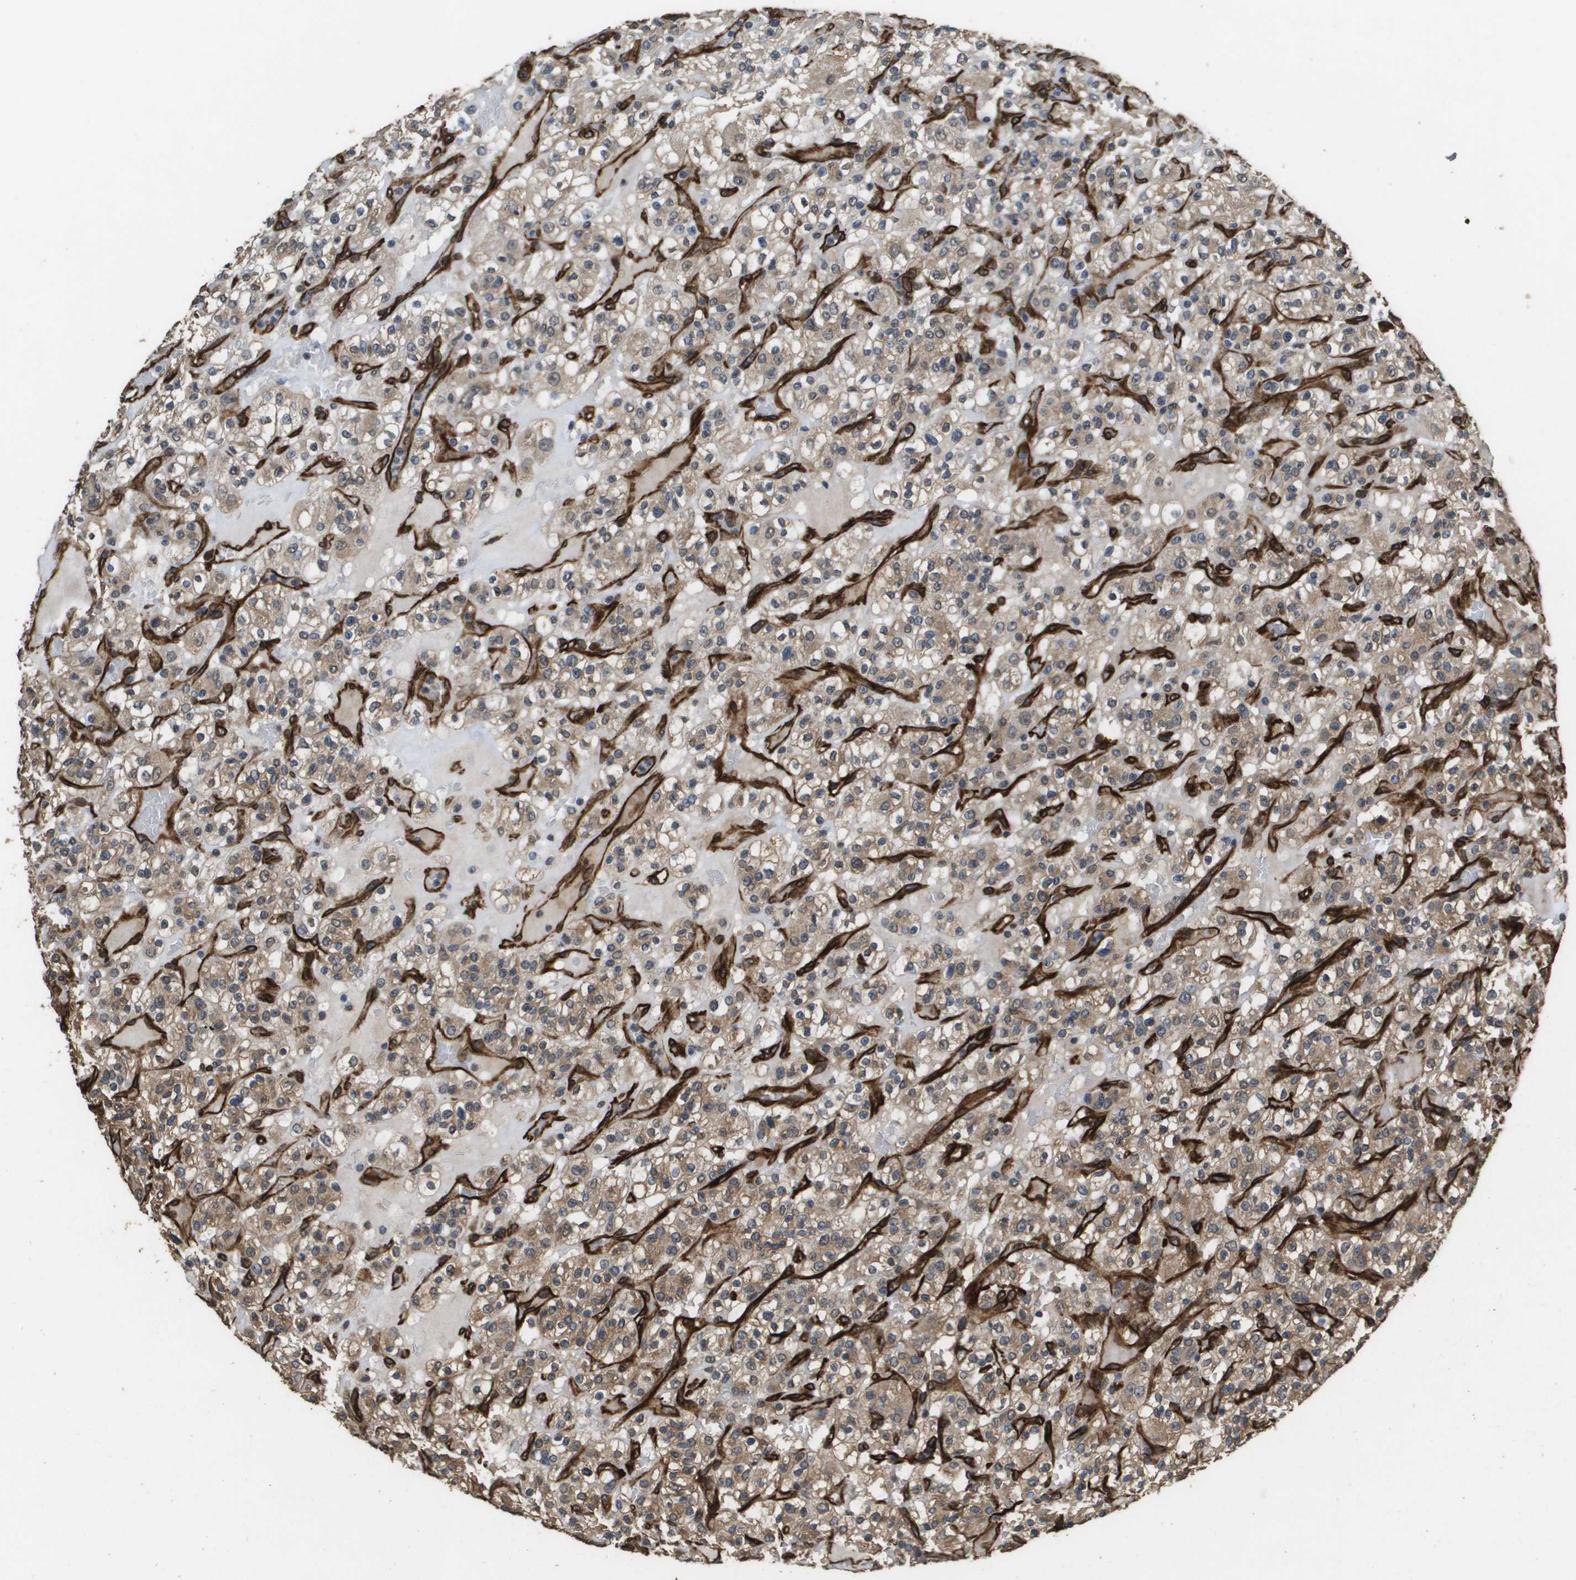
{"staining": {"intensity": "moderate", "quantity": ">75%", "location": "cytoplasmic/membranous"}, "tissue": "renal cancer", "cell_type": "Tumor cells", "image_type": "cancer", "snomed": [{"axis": "morphology", "description": "Normal tissue, NOS"}, {"axis": "morphology", "description": "Adenocarcinoma, NOS"}, {"axis": "topography", "description": "Kidney"}], "caption": "Tumor cells demonstrate moderate cytoplasmic/membranous staining in about >75% of cells in renal cancer.", "gene": "AAMP", "patient": {"sex": "female", "age": 72}}